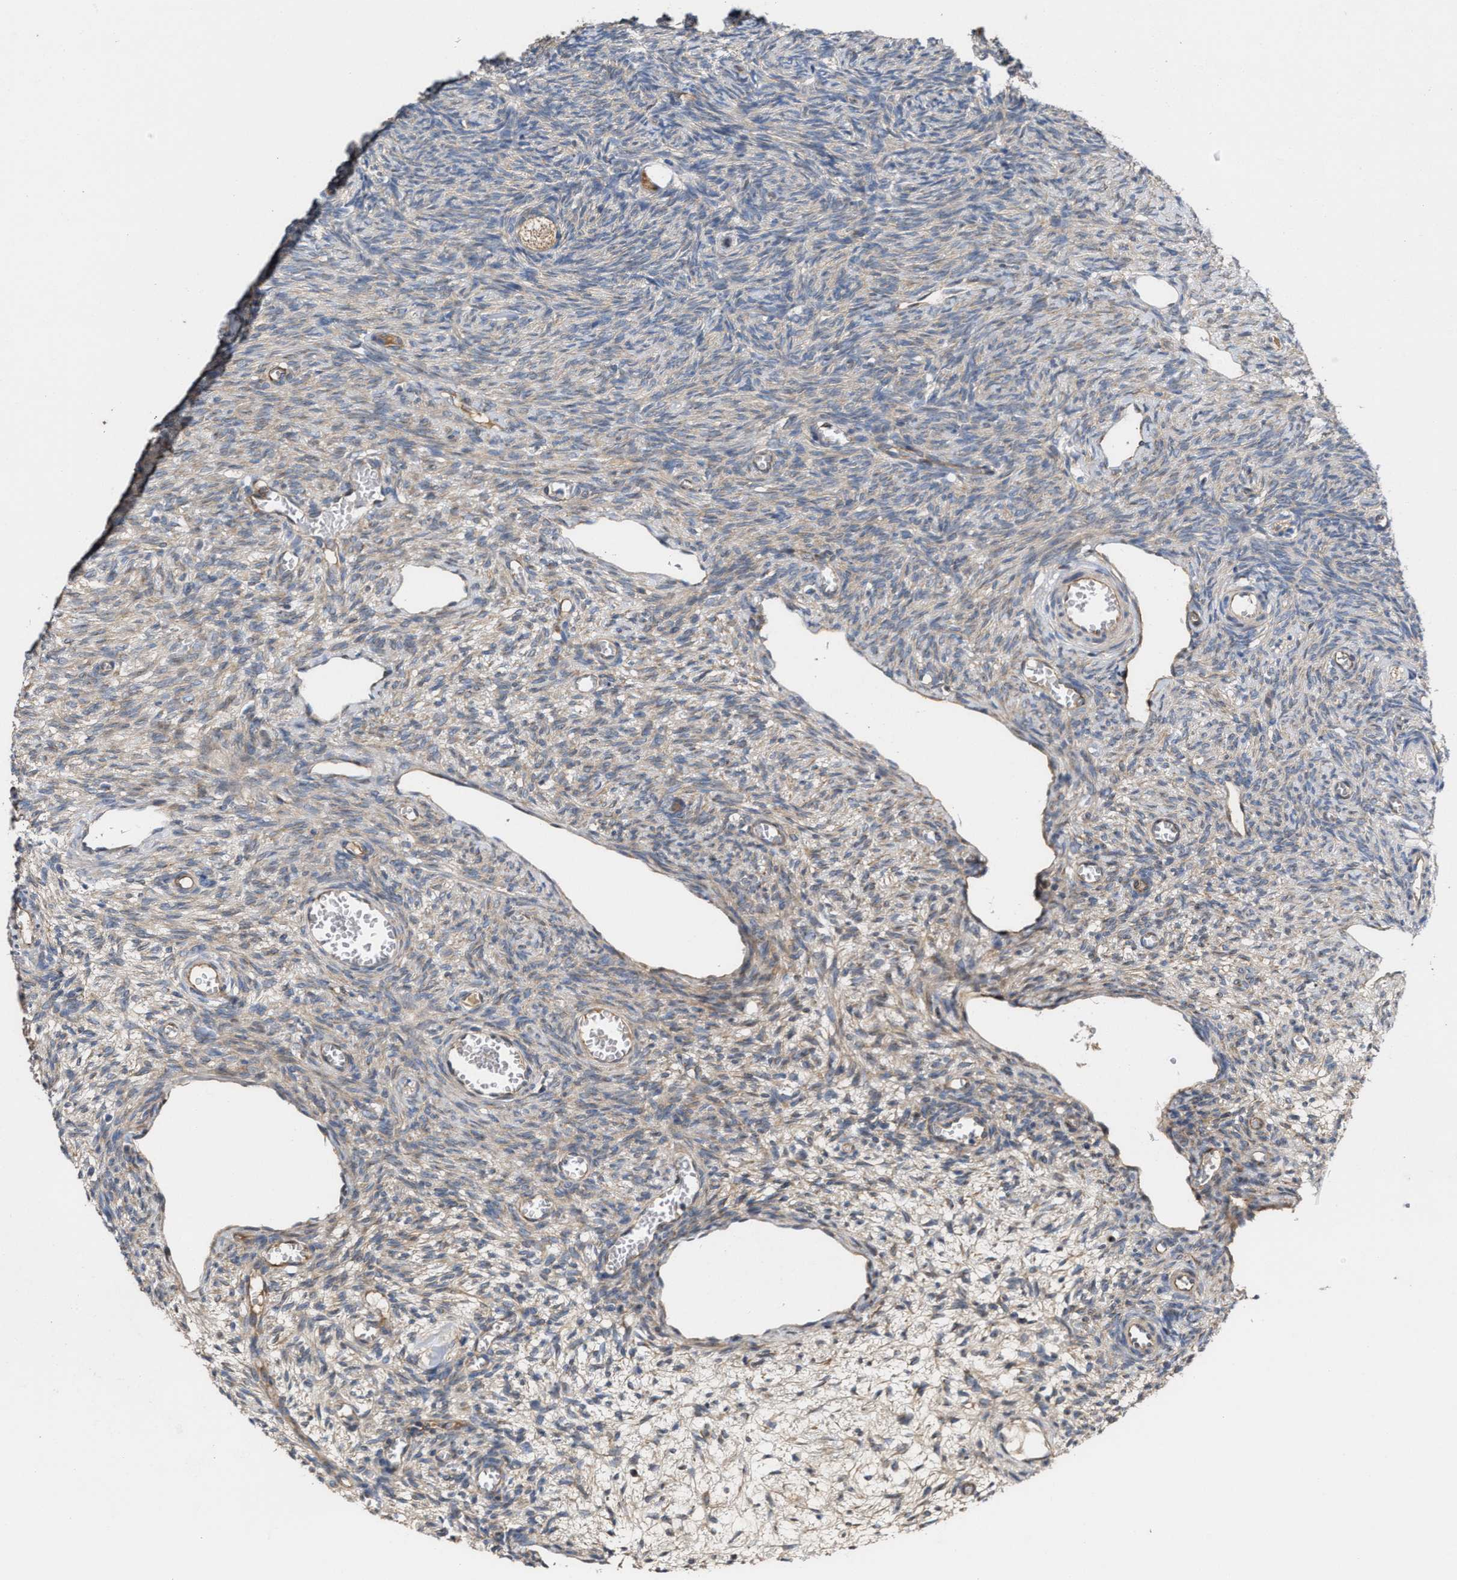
{"staining": {"intensity": "moderate", "quantity": ">75%", "location": "cytoplasmic/membranous"}, "tissue": "ovary", "cell_type": "Follicle cells", "image_type": "normal", "snomed": [{"axis": "morphology", "description": "Normal tissue, NOS"}, {"axis": "topography", "description": "Ovary"}], "caption": "The image displays staining of normal ovary, revealing moderate cytoplasmic/membranous protein staining (brown color) within follicle cells. The staining was performed using DAB (3,3'-diaminobenzidine), with brown indicating positive protein expression. Nuclei are stained blue with hematoxylin.", "gene": "BBLN", "patient": {"sex": "female", "age": 27}}